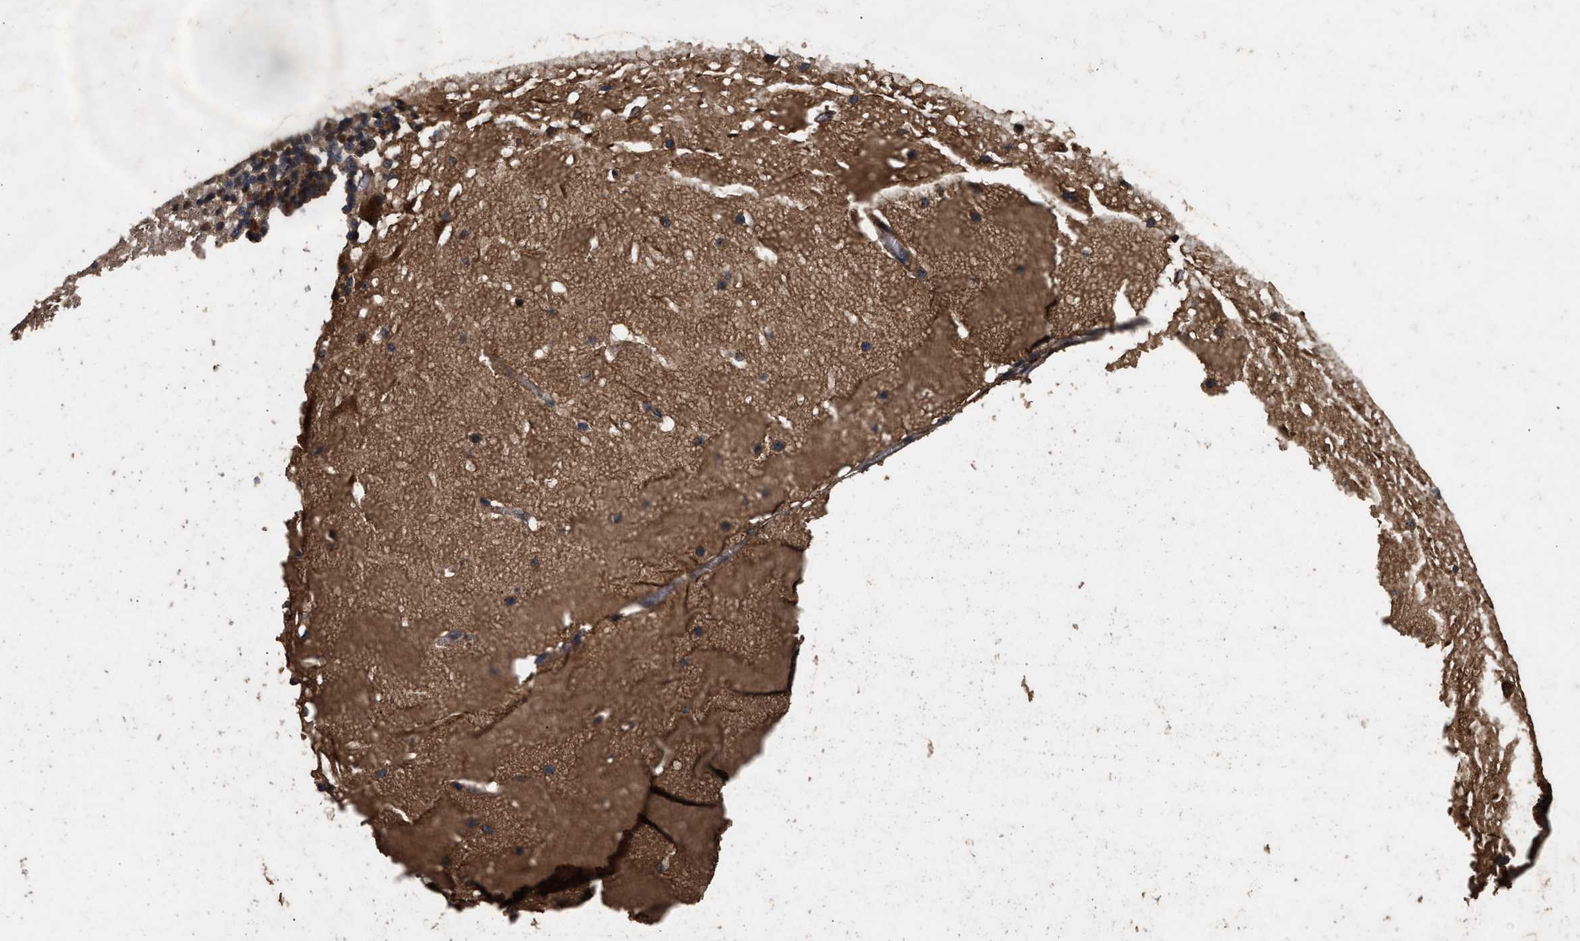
{"staining": {"intensity": "moderate", "quantity": "25%-75%", "location": "cytoplasmic/membranous"}, "tissue": "cerebellum", "cell_type": "Cells in granular layer", "image_type": "normal", "snomed": [{"axis": "morphology", "description": "Normal tissue, NOS"}, {"axis": "topography", "description": "Cerebellum"}], "caption": "High-power microscopy captured an IHC histopathology image of unremarkable cerebellum, revealing moderate cytoplasmic/membranous staining in about 25%-75% of cells in granular layer. (DAB IHC, brown staining for protein, blue staining for nuclei).", "gene": "ENSG00000286112", "patient": {"sex": "female", "age": 19}}